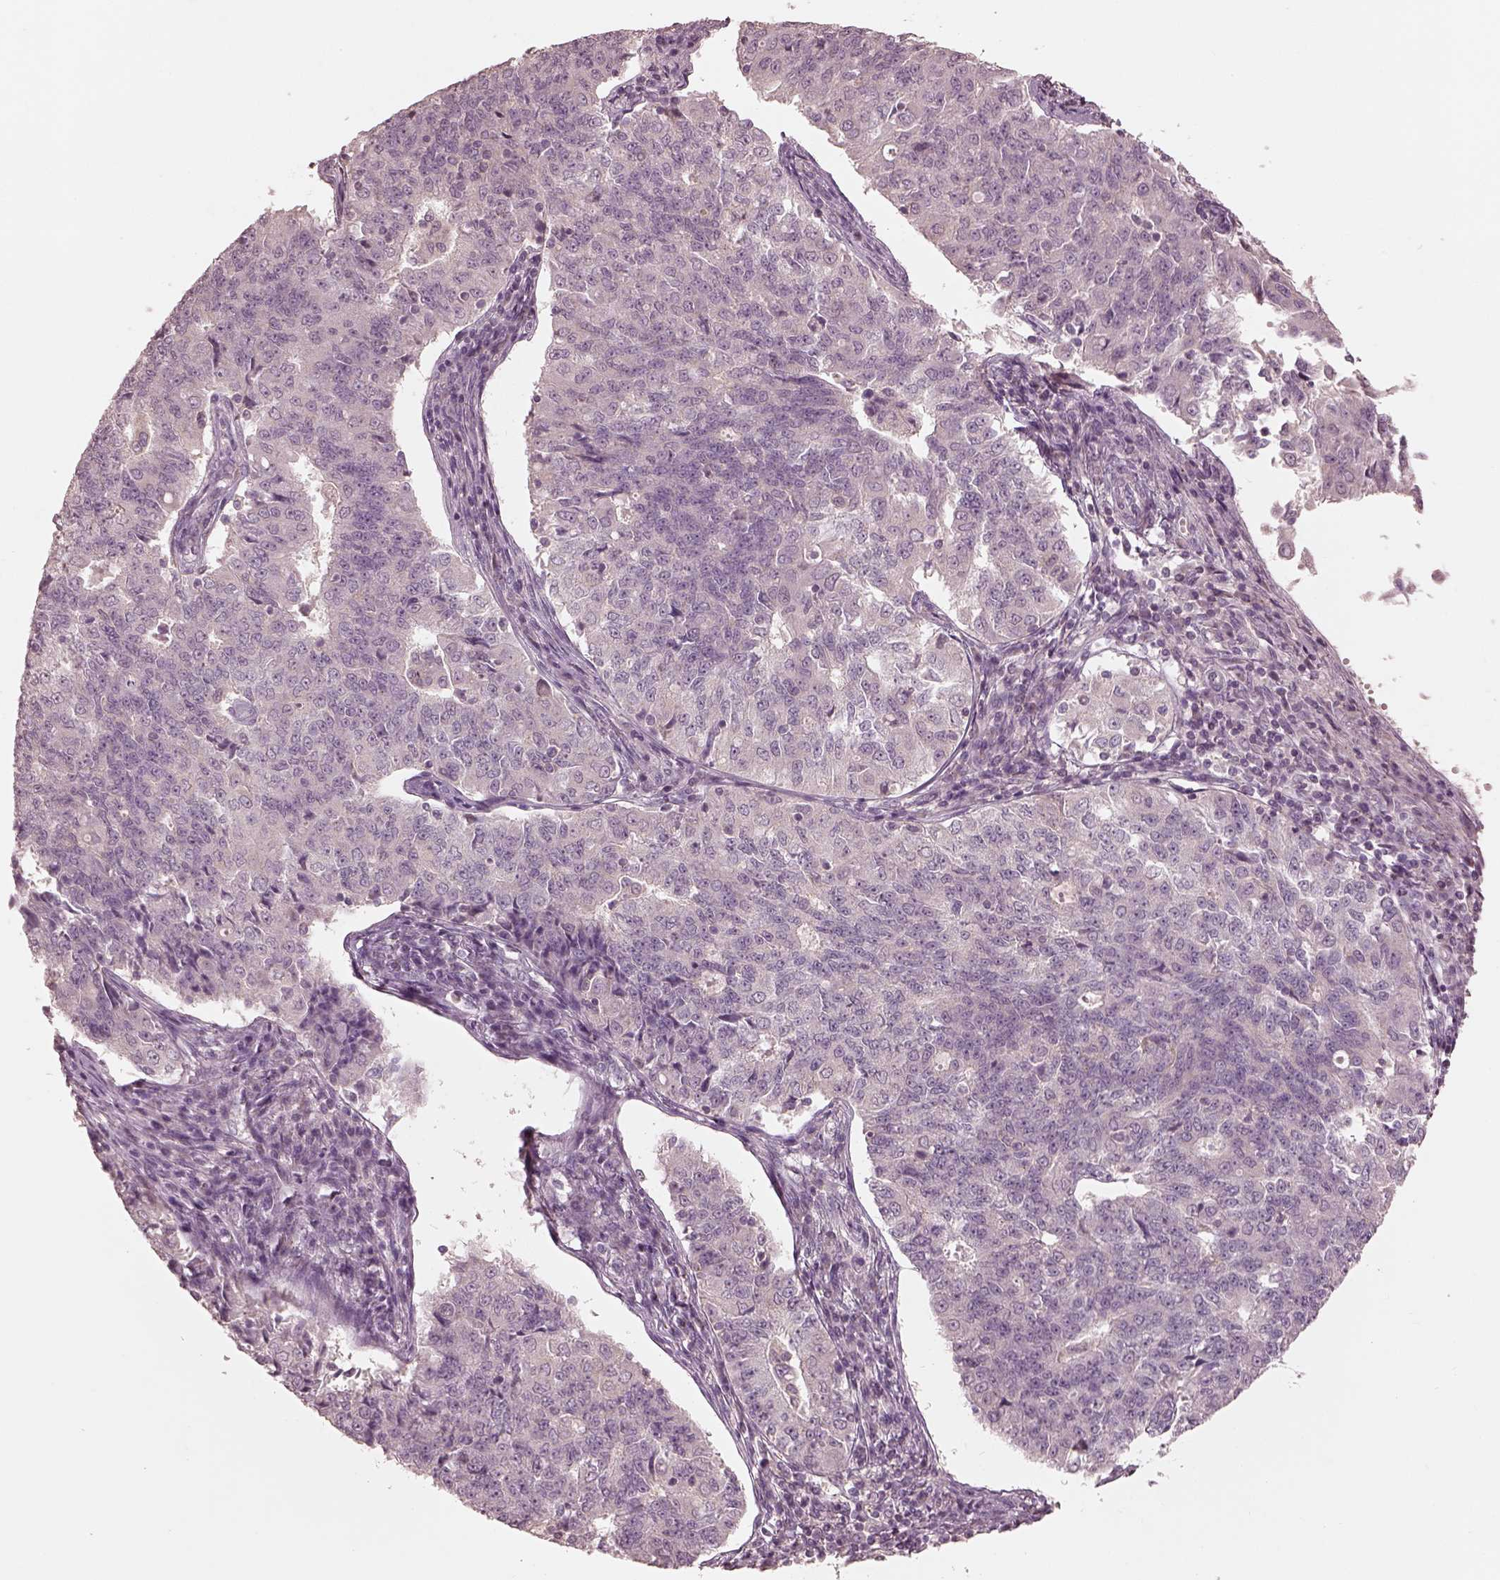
{"staining": {"intensity": "negative", "quantity": "none", "location": "none"}, "tissue": "endometrial cancer", "cell_type": "Tumor cells", "image_type": "cancer", "snomed": [{"axis": "morphology", "description": "Adenocarcinoma, NOS"}, {"axis": "topography", "description": "Endometrium"}], "caption": "High power microscopy micrograph of an immunohistochemistry (IHC) micrograph of adenocarcinoma (endometrial), revealing no significant staining in tumor cells. Brightfield microscopy of immunohistochemistry (IHC) stained with DAB (3,3'-diaminobenzidine) (brown) and hematoxylin (blue), captured at high magnification.", "gene": "PRKACG", "patient": {"sex": "female", "age": 43}}